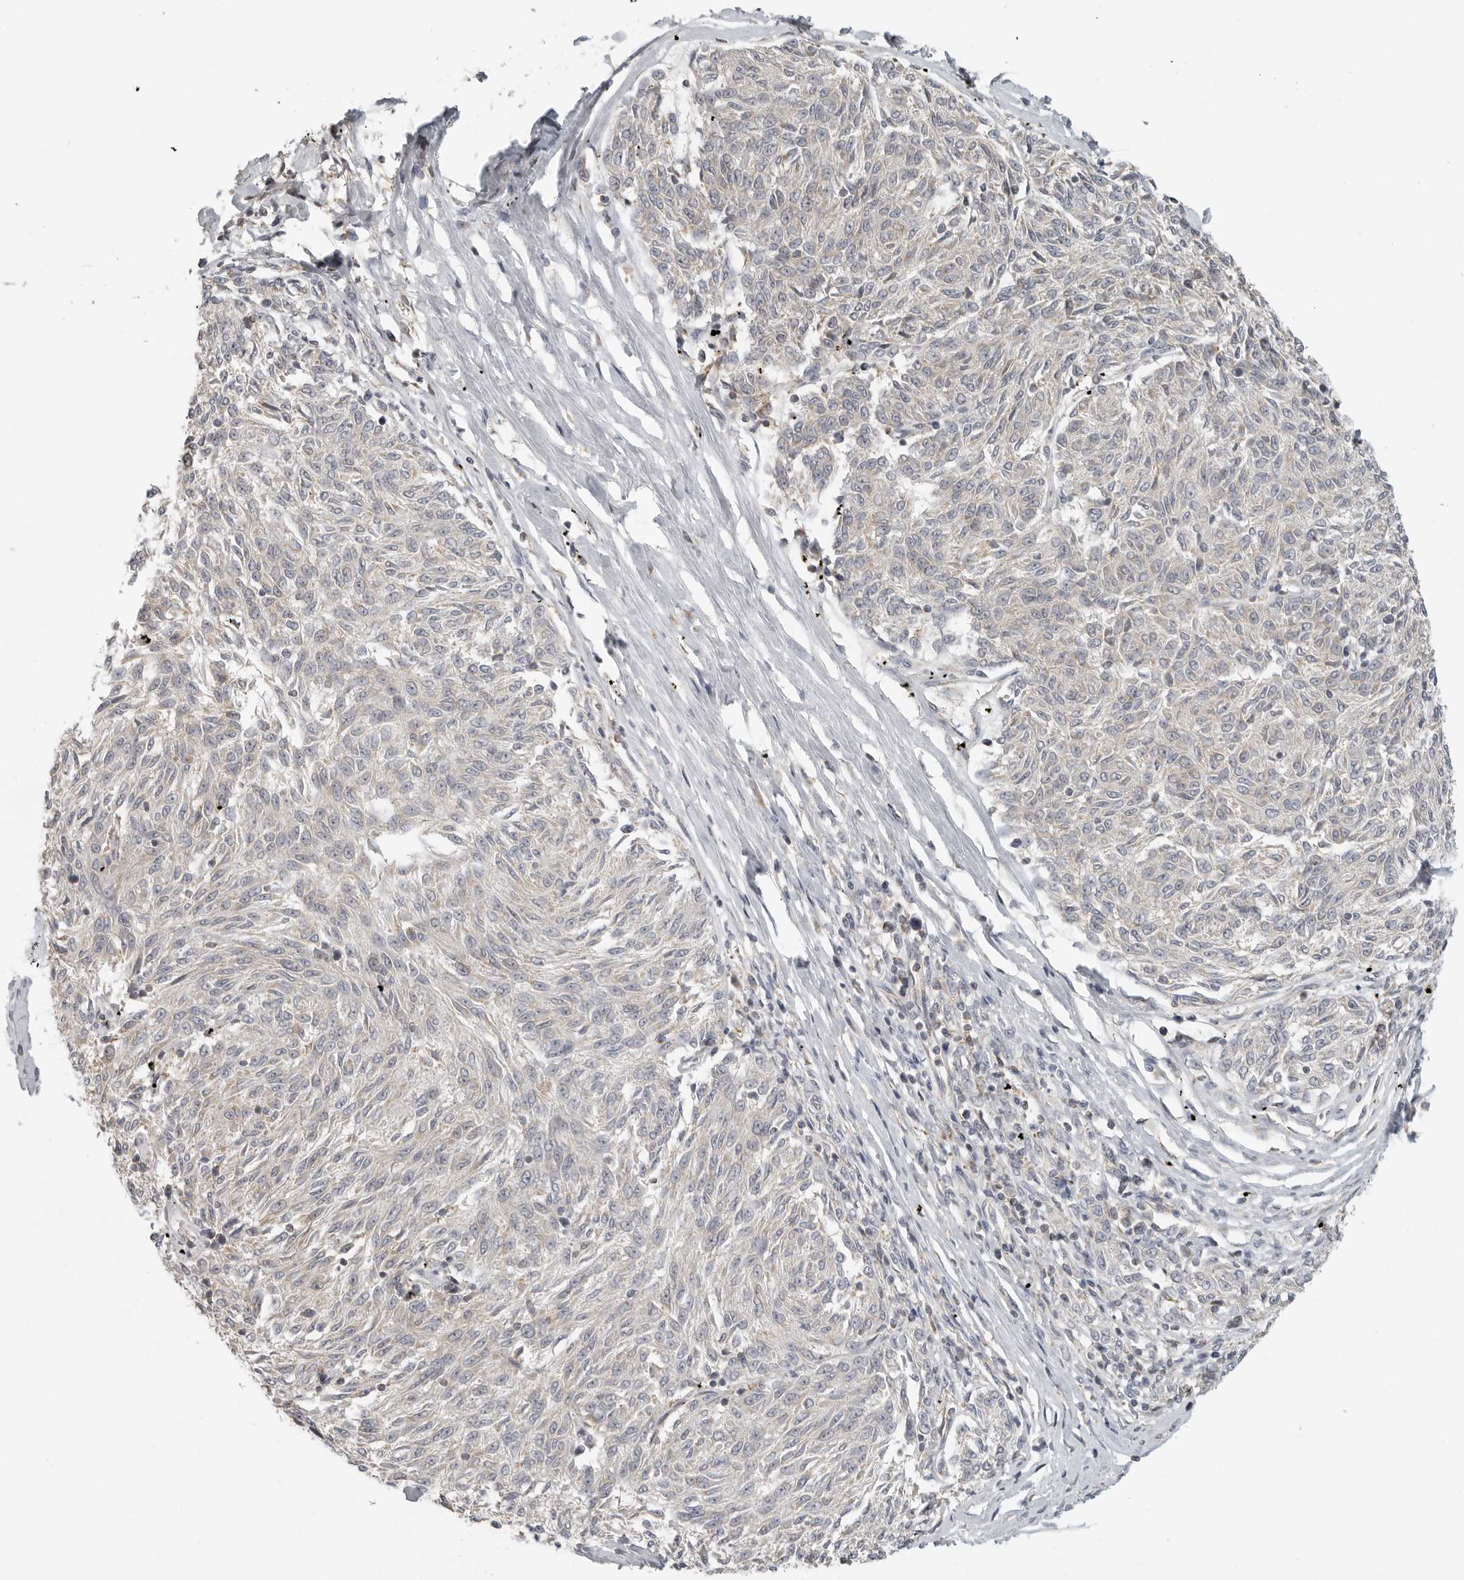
{"staining": {"intensity": "negative", "quantity": "none", "location": "none"}, "tissue": "melanoma", "cell_type": "Tumor cells", "image_type": "cancer", "snomed": [{"axis": "morphology", "description": "Malignant melanoma, NOS"}, {"axis": "topography", "description": "Skin"}], "caption": "This is an immunohistochemistry micrograph of malignant melanoma. There is no positivity in tumor cells.", "gene": "RXFP3", "patient": {"sex": "female", "age": 72}}